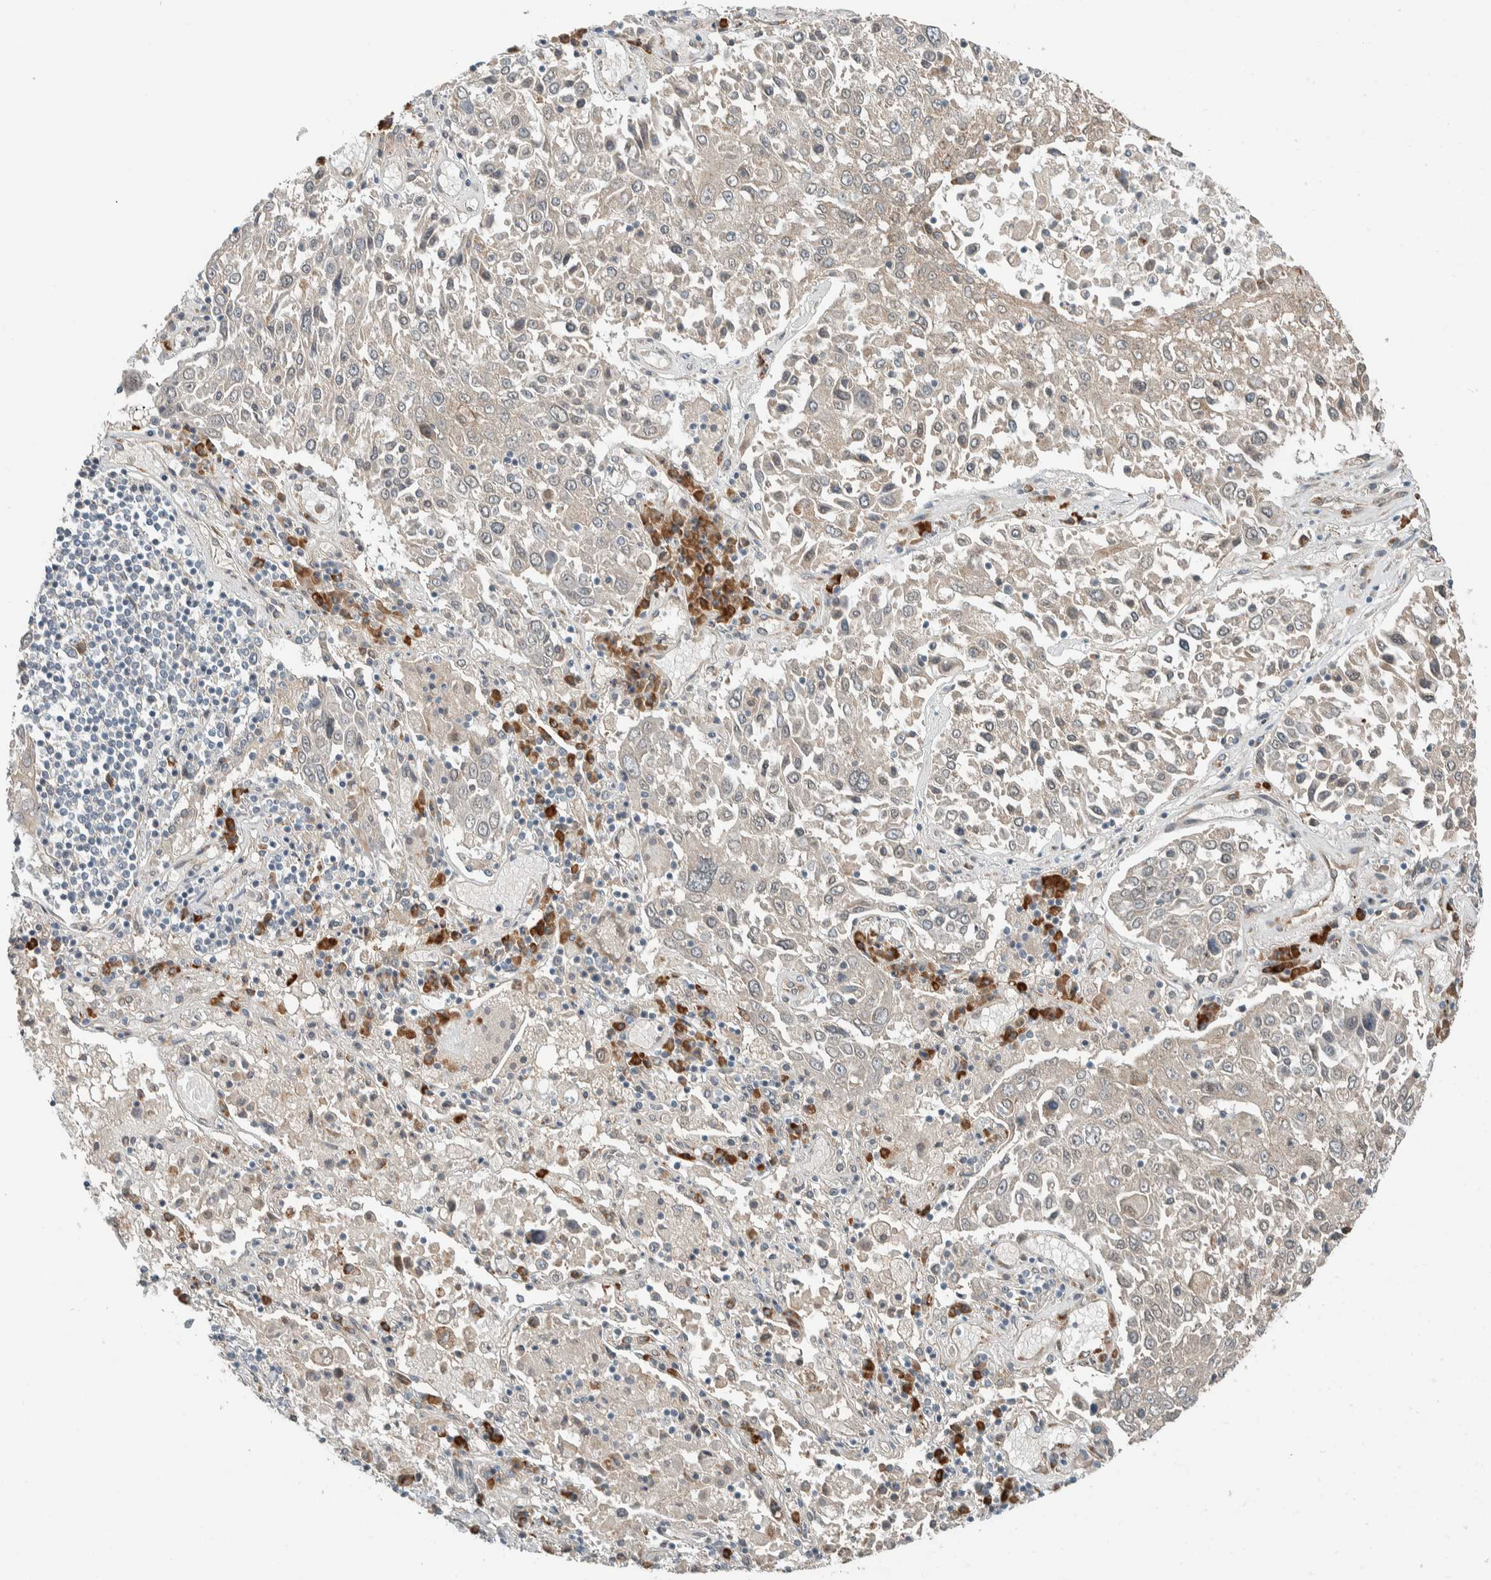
{"staining": {"intensity": "weak", "quantity": "<25%", "location": "cytoplasmic/membranous"}, "tissue": "lung cancer", "cell_type": "Tumor cells", "image_type": "cancer", "snomed": [{"axis": "morphology", "description": "Squamous cell carcinoma, NOS"}, {"axis": "topography", "description": "Lung"}], "caption": "Squamous cell carcinoma (lung) stained for a protein using IHC exhibits no expression tumor cells.", "gene": "CTBP2", "patient": {"sex": "male", "age": 65}}